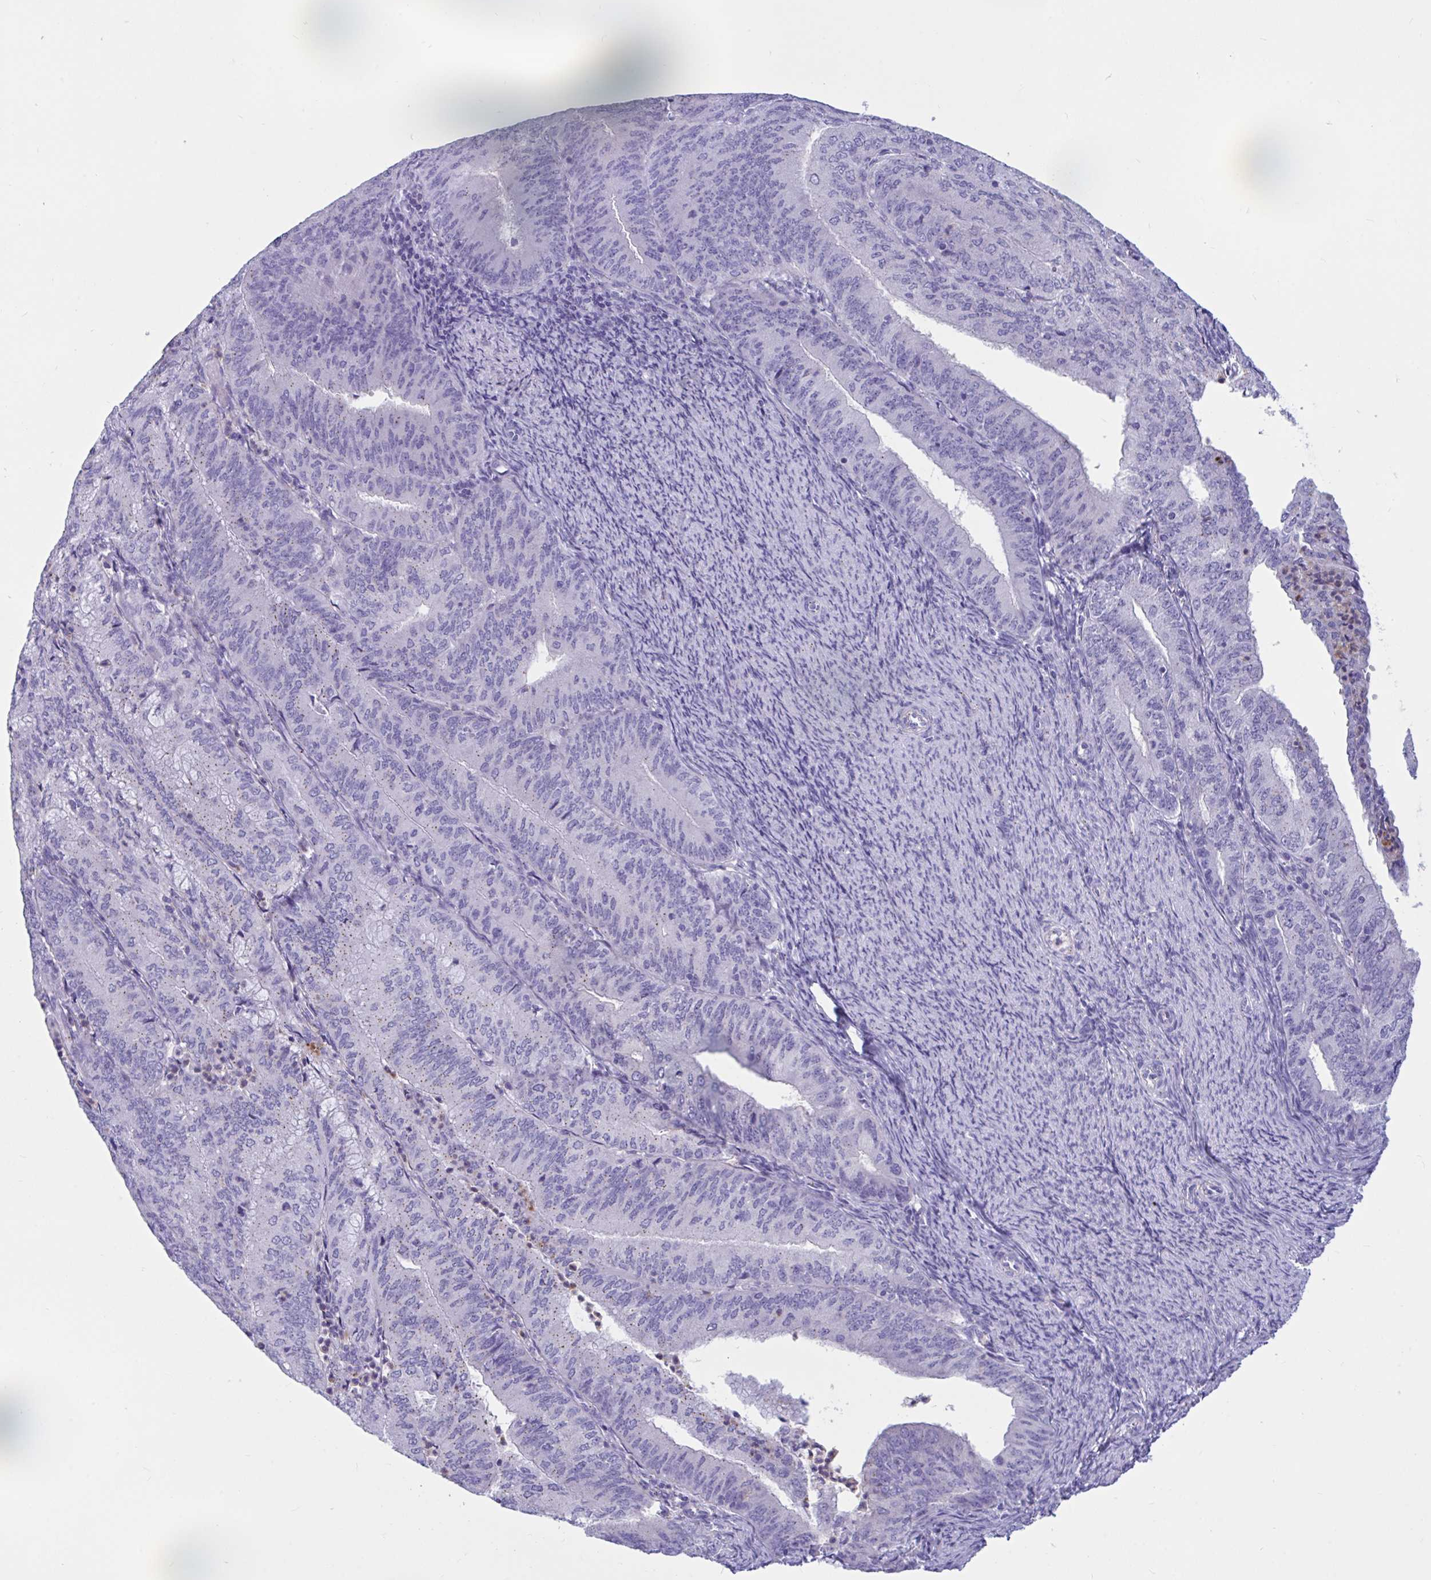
{"staining": {"intensity": "moderate", "quantity": "<25%", "location": "cytoplasmic/membranous"}, "tissue": "endometrial cancer", "cell_type": "Tumor cells", "image_type": "cancer", "snomed": [{"axis": "morphology", "description": "Adenocarcinoma, NOS"}, {"axis": "topography", "description": "Endometrium"}], "caption": "This micrograph displays adenocarcinoma (endometrial) stained with immunohistochemistry (IHC) to label a protein in brown. The cytoplasmic/membranous of tumor cells show moderate positivity for the protein. Nuclei are counter-stained blue.", "gene": "RNASE3", "patient": {"sex": "female", "age": 57}}